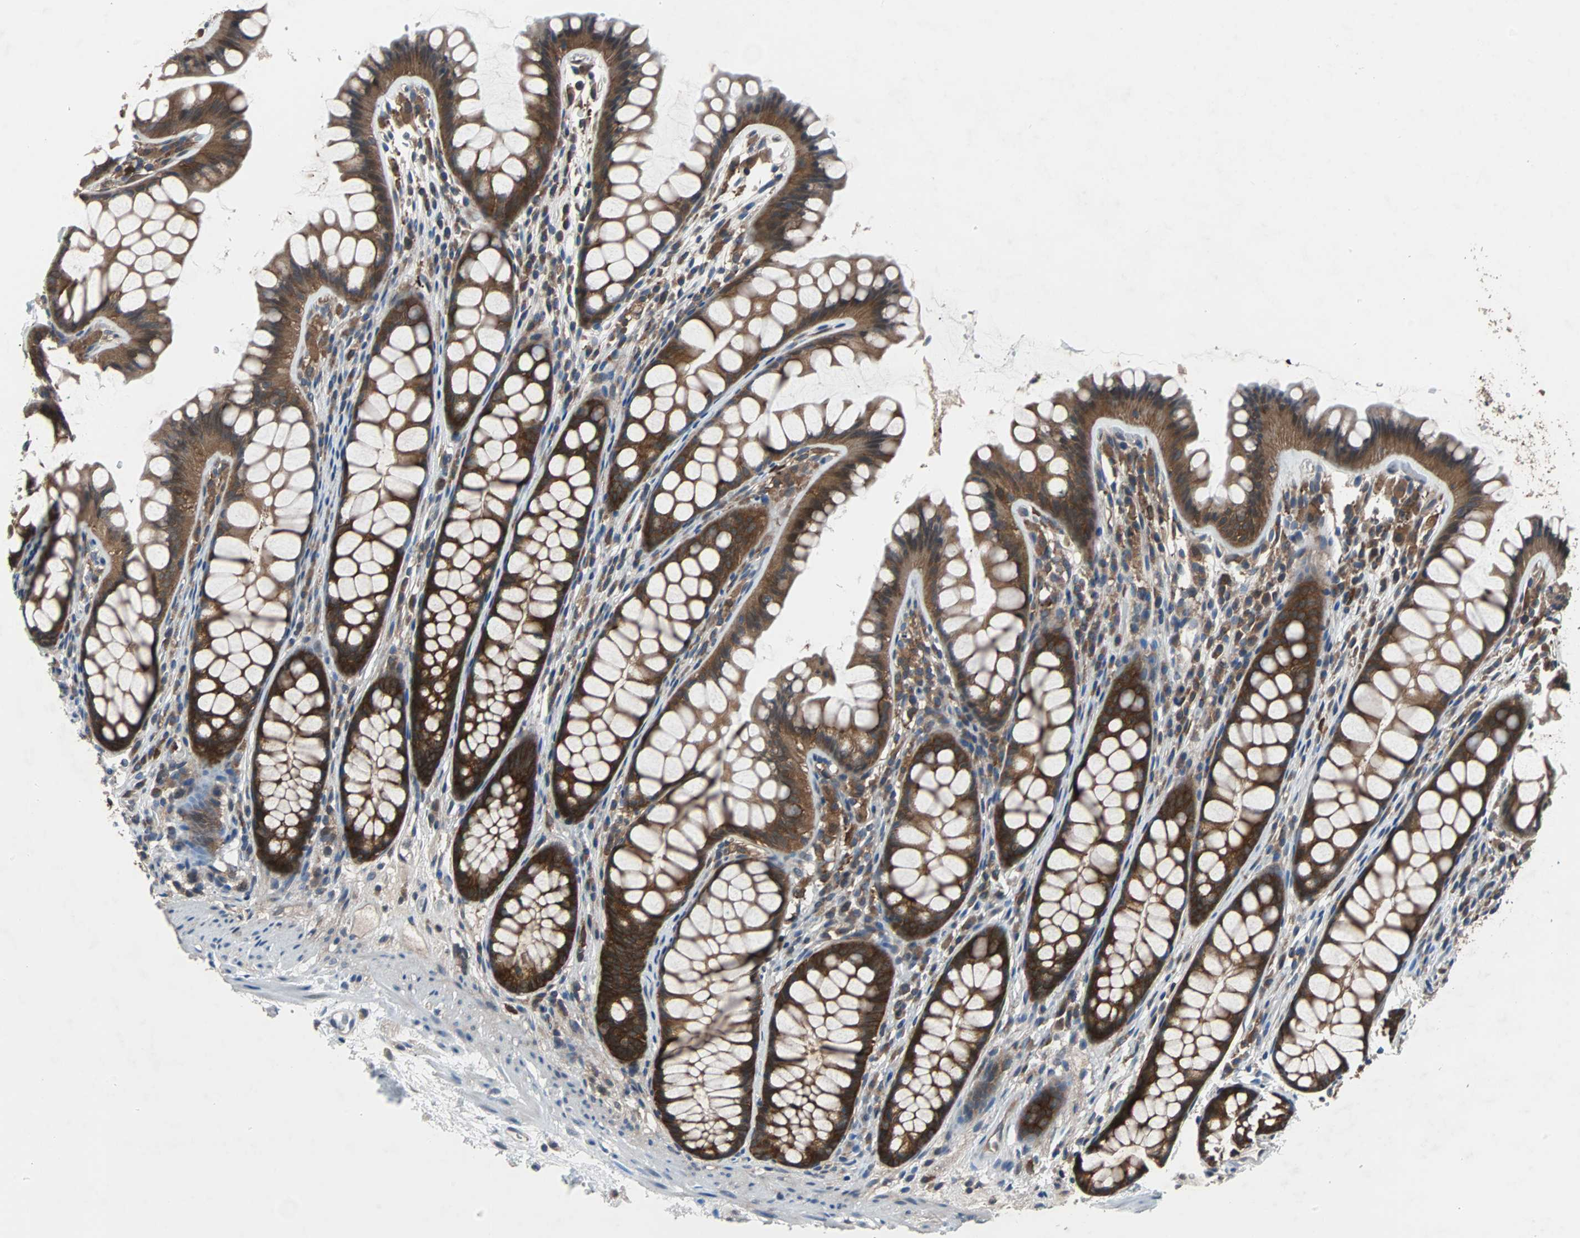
{"staining": {"intensity": "negative", "quantity": "none", "location": "none"}, "tissue": "colon", "cell_type": "Endothelial cells", "image_type": "normal", "snomed": [{"axis": "morphology", "description": "Normal tissue, NOS"}, {"axis": "topography", "description": "Colon"}], "caption": "Endothelial cells are negative for brown protein staining in benign colon. Nuclei are stained in blue.", "gene": "PAK1", "patient": {"sex": "female", "age": 55}}